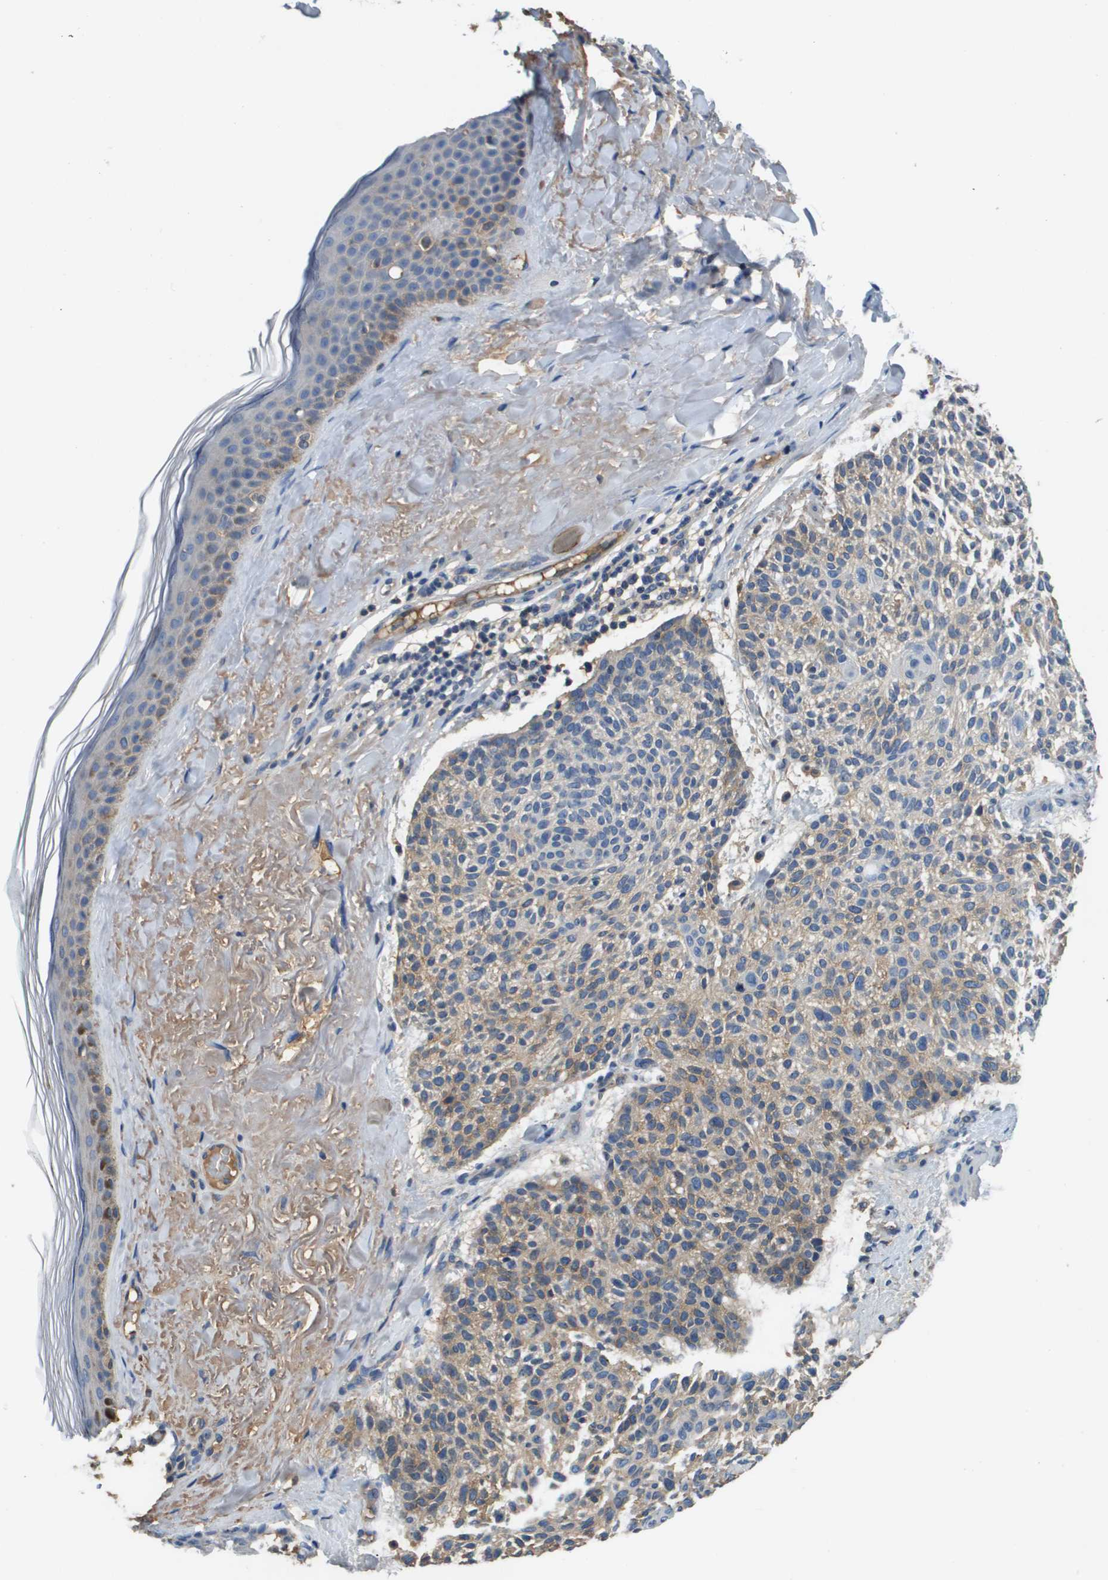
{"staining": {"intensity": "weak", "quantity": ">75%", "location": "cytoplasmic/membranous"}, "tissue": "skin cancer", "cell_type": "Tumor cells", "image_type": "cancer", "snomed": [{"axis": "morphology", "description": "Normal tissue, NOS"}, {"axis": "morphology", "description": "Basal cell carcinoma"}, {"axis": "topography", "description": "Skin"}], "caption": "Basal cell carcinoma (skin) tissue demonstrates weak cytoplasmic/membranous expression in approximately >75% of tumor cells", "gene": "SLC16A3", "patient": {"sex": "female", "age": 70}}